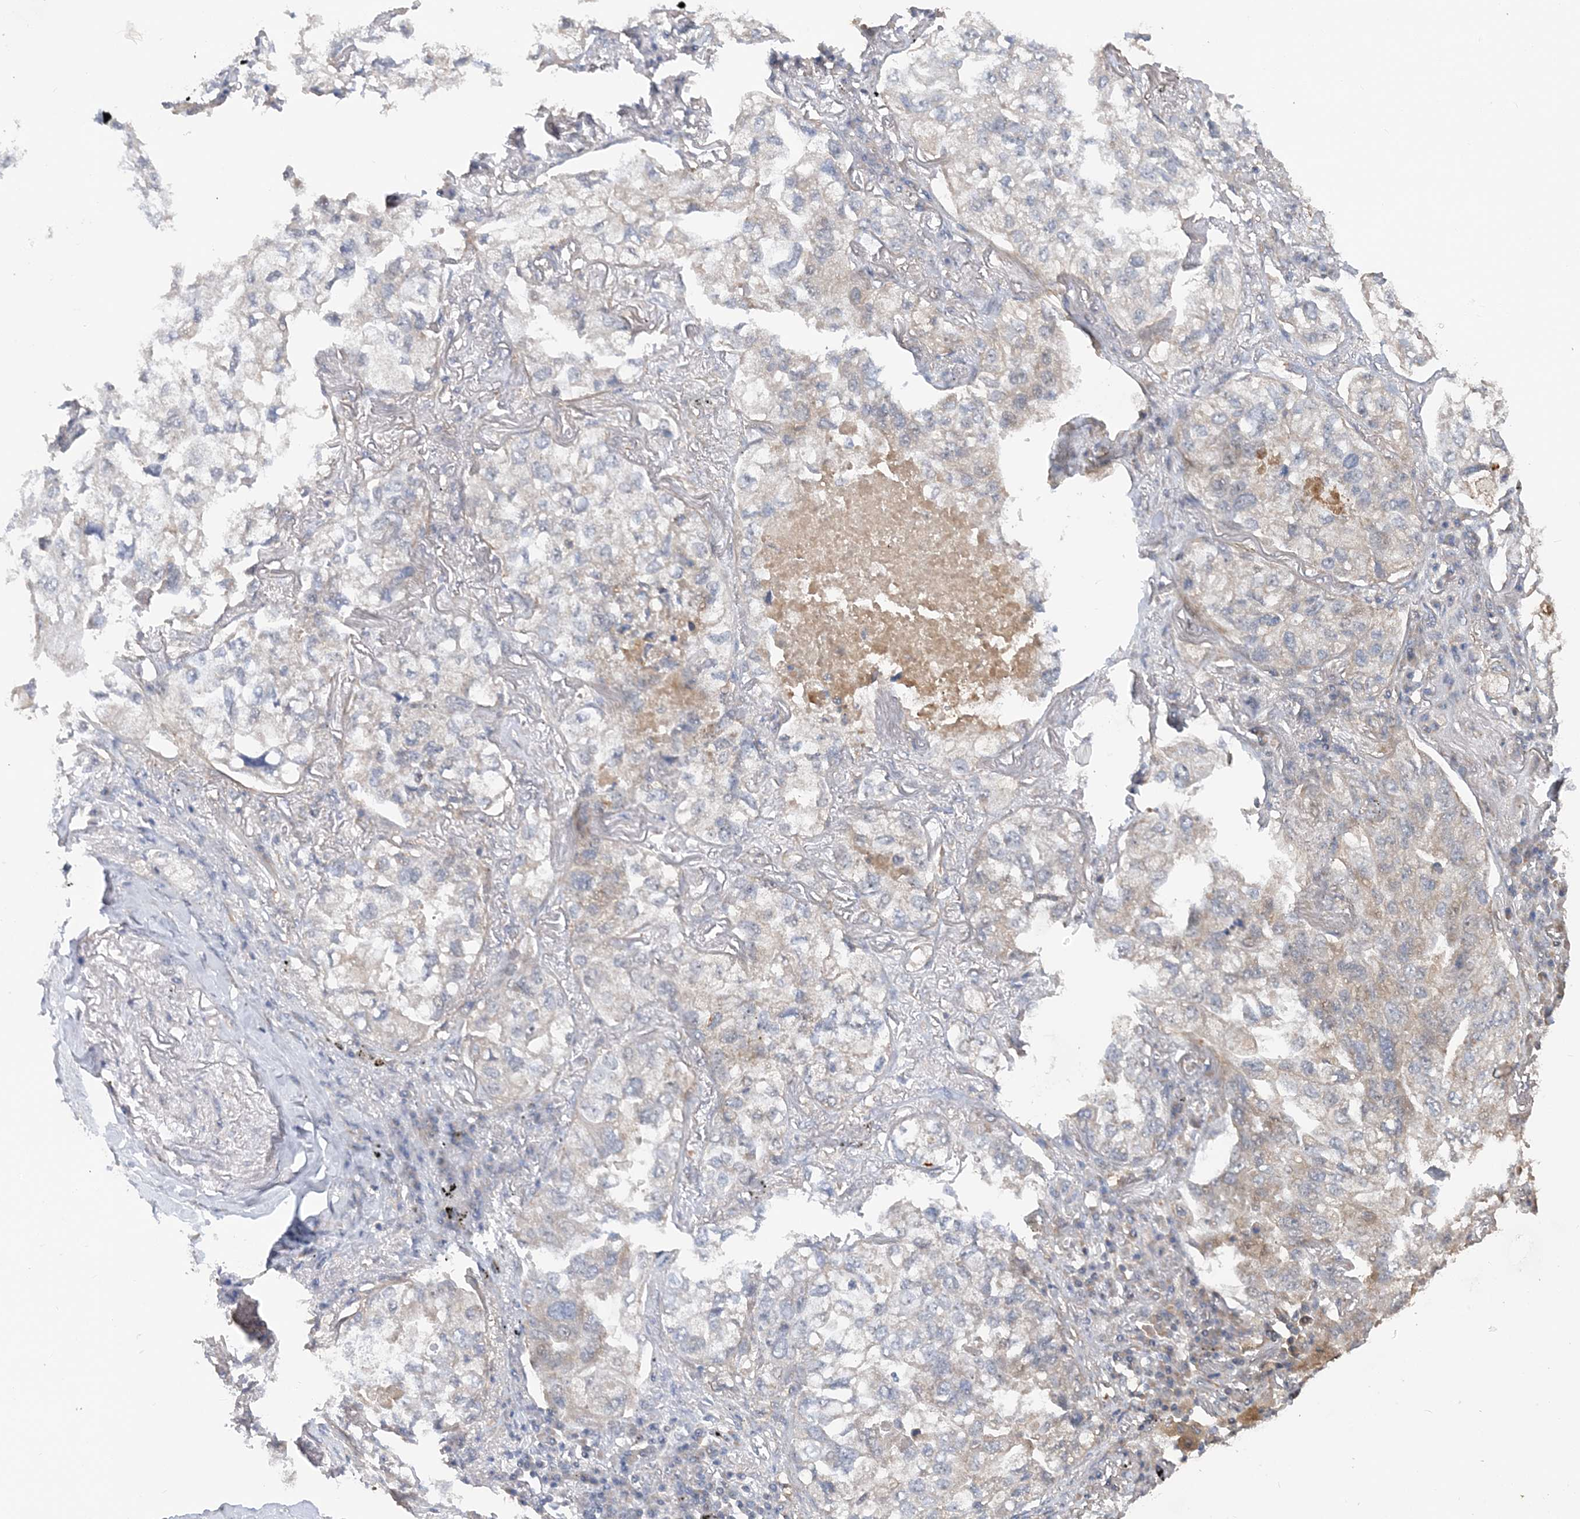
{"staining": {"intensity": "negative", "quantity": "none", "location": "none"}, "tissue": "lung cancer", "cell_type": "Tumor cells", "image_type": "cancer", "snomed": [{"axis": "morphology", "description": "Adenocarcinoma, NOS"}, {"axis": "topography", "description": "Lung"}], "caption": "This is a image of IHC staining of adenocarcinoma (lung), which shows no positivity in tumor cells. (Immunohistochemistry, brightfield microscopy, high magnification).", "gene": "GRINA", "patient": {"sex": "male", "age": 65}}